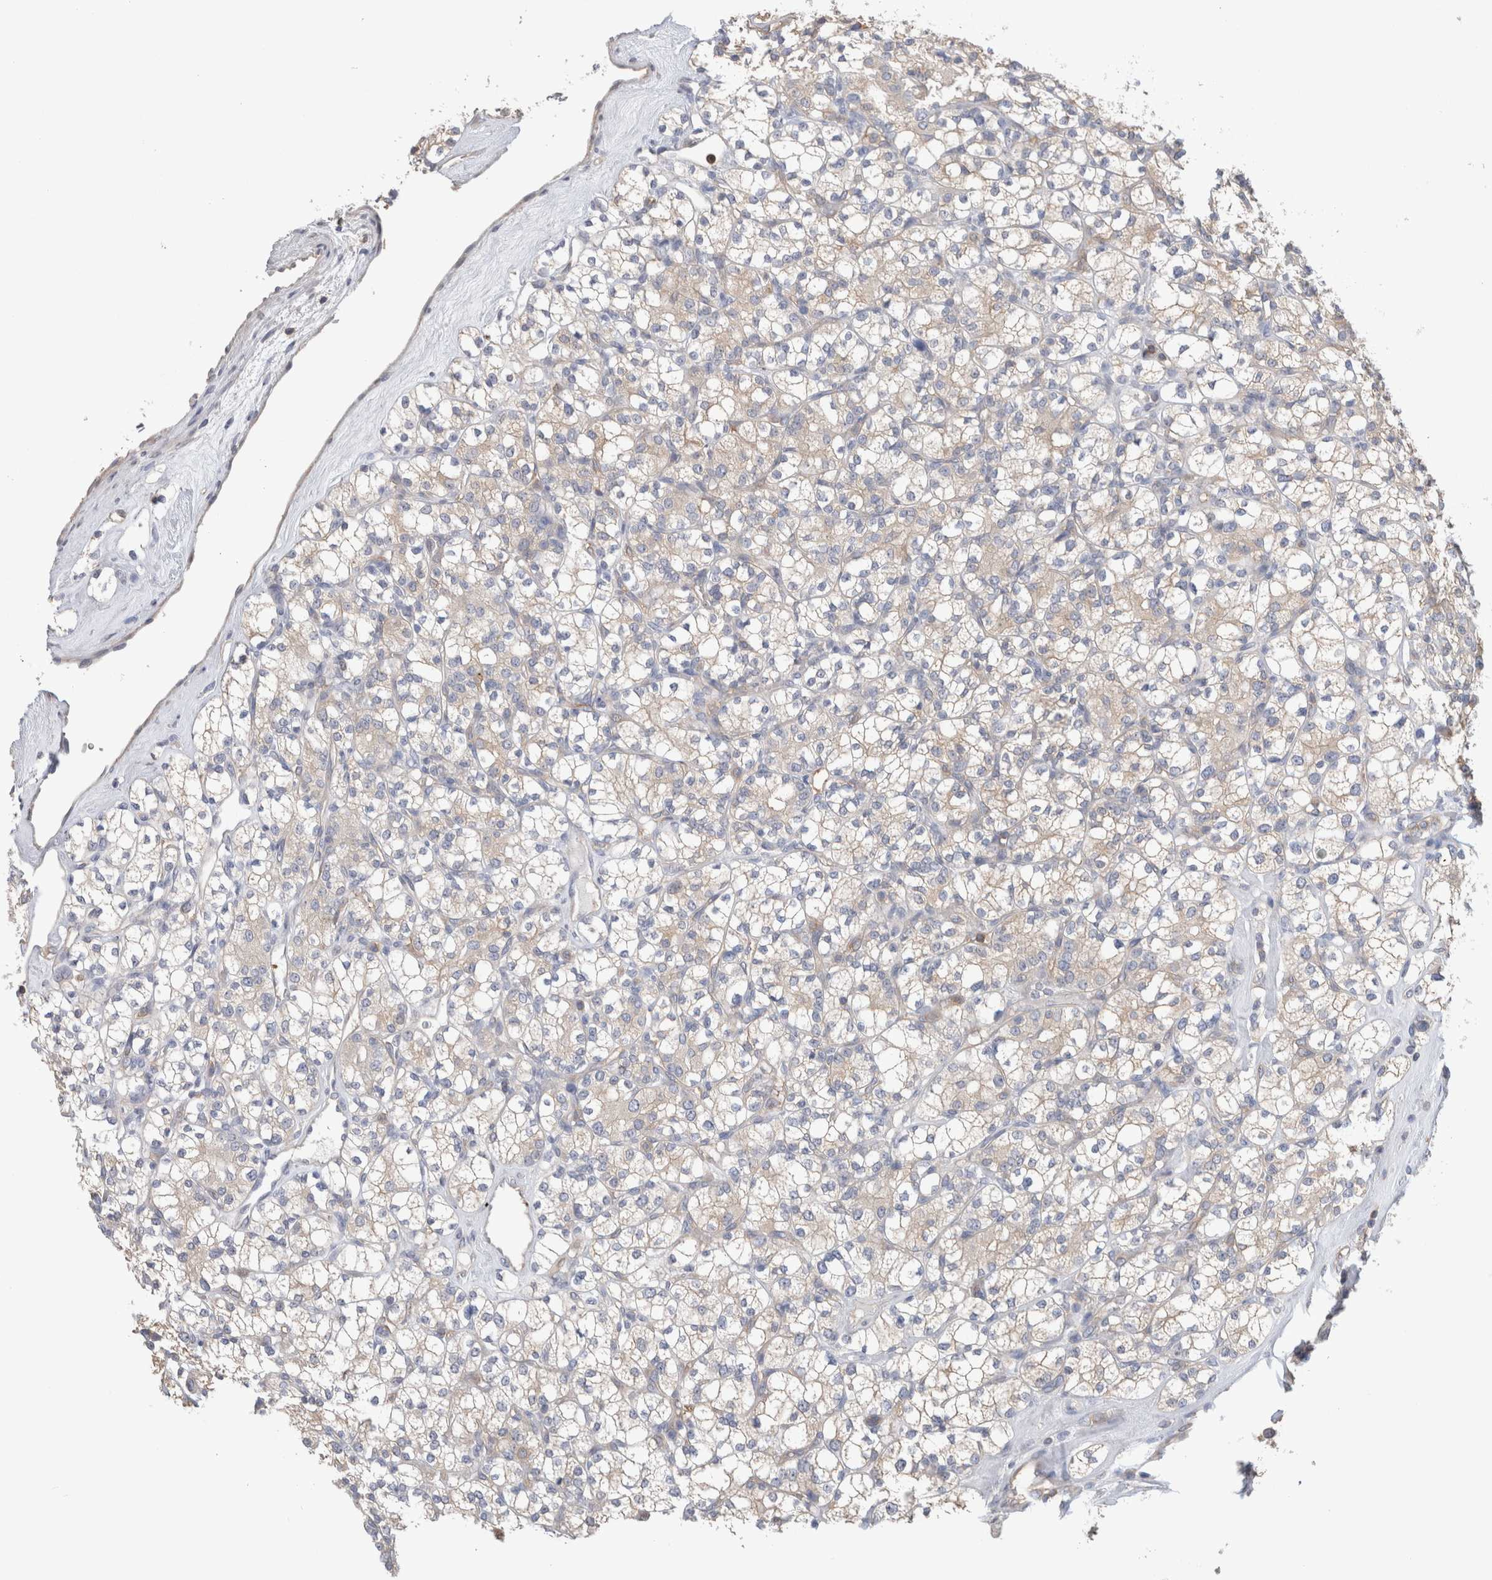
{"staining": {"intensity": "weak", "quantity": "25%-75%", "location": "cytoplasmic/membranous"}, "tissue": "renal cancer", "cell_type": "Tumor cells", "image_type": "cancer", "snomed": [{"axis": "morphology", "description": "Adenocarcinoma, NOS"}, {"axis": "topography", "description": "Kidney"}], "caption": "High-magnification brightfield microscopy of renal cancer stained with DAB (brown) and counterstained with hematoxylin (blue). tumor cells exhibit weak cytoplasmic/membranous positivity is appreciated in approximately25%-75% of cells. (DAB = brown stain, brightfield microscopy at high magnification).", "gene": "CAPN2", "patient": {"sex": "male", "age": 77}}